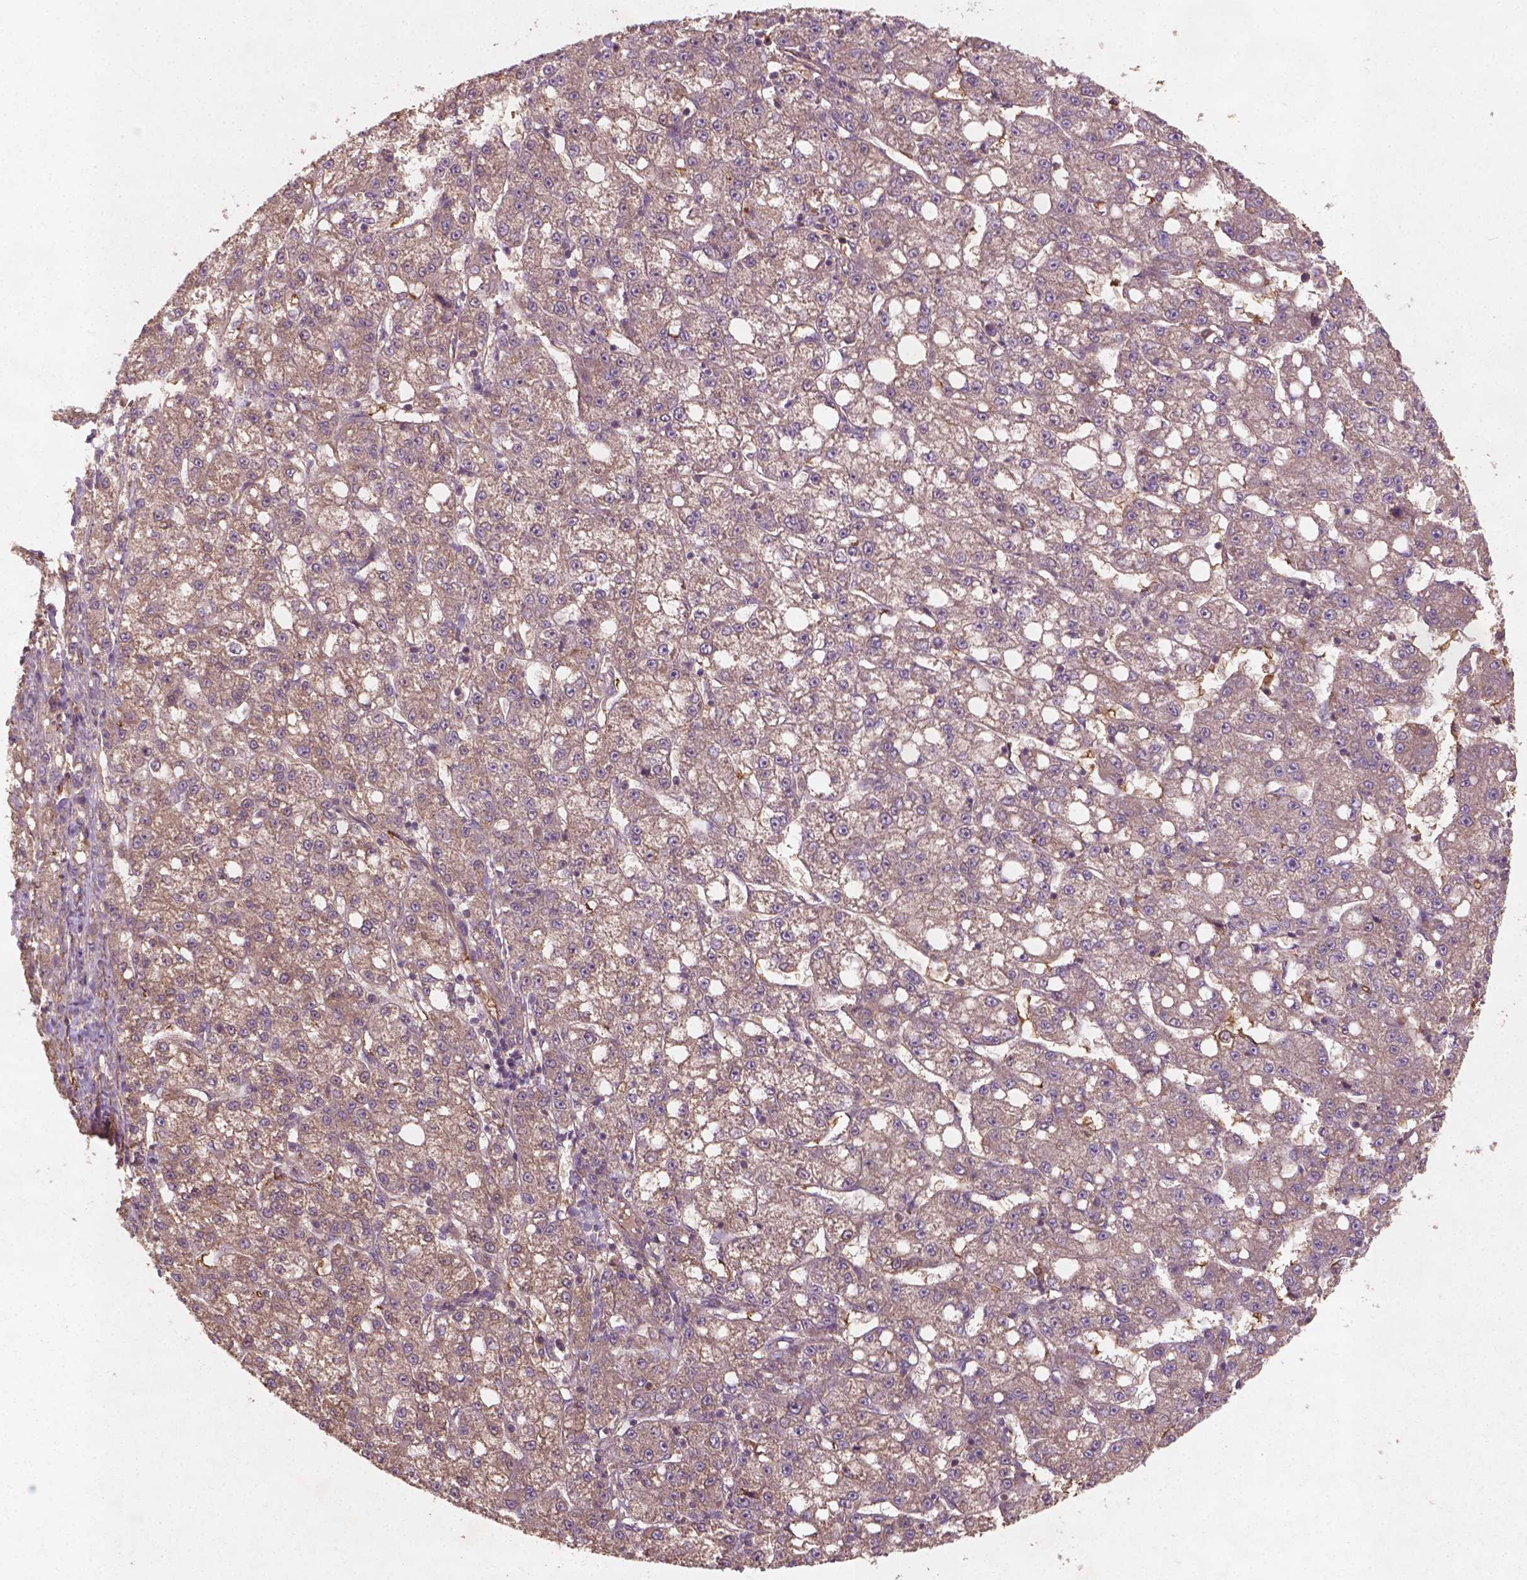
{"staining": {"intensity": "weak", "quantity": ">75%", "location": "cytoplasmic/membranous"}, "tissue": "liver cancer", "cell_type": "Tumor cells", "image_type": "cancer", "snomed": [{"axis": "morphology", "description": "Carcinoma, Hepatocellular, NOS"}, {"axis": "topography", "description": "Liver"}], "caption": "Tumor cells show weak cytoplasmic/membranous positivity in approximately >75% of cells in hepatocellular carcinoma (liver). Immunohistochemistry (ihc) stains the protein in brown and the nuclei are stained blue.", "gene": "CYFIP2", "patient": {"sex": "female", "age": 65}}